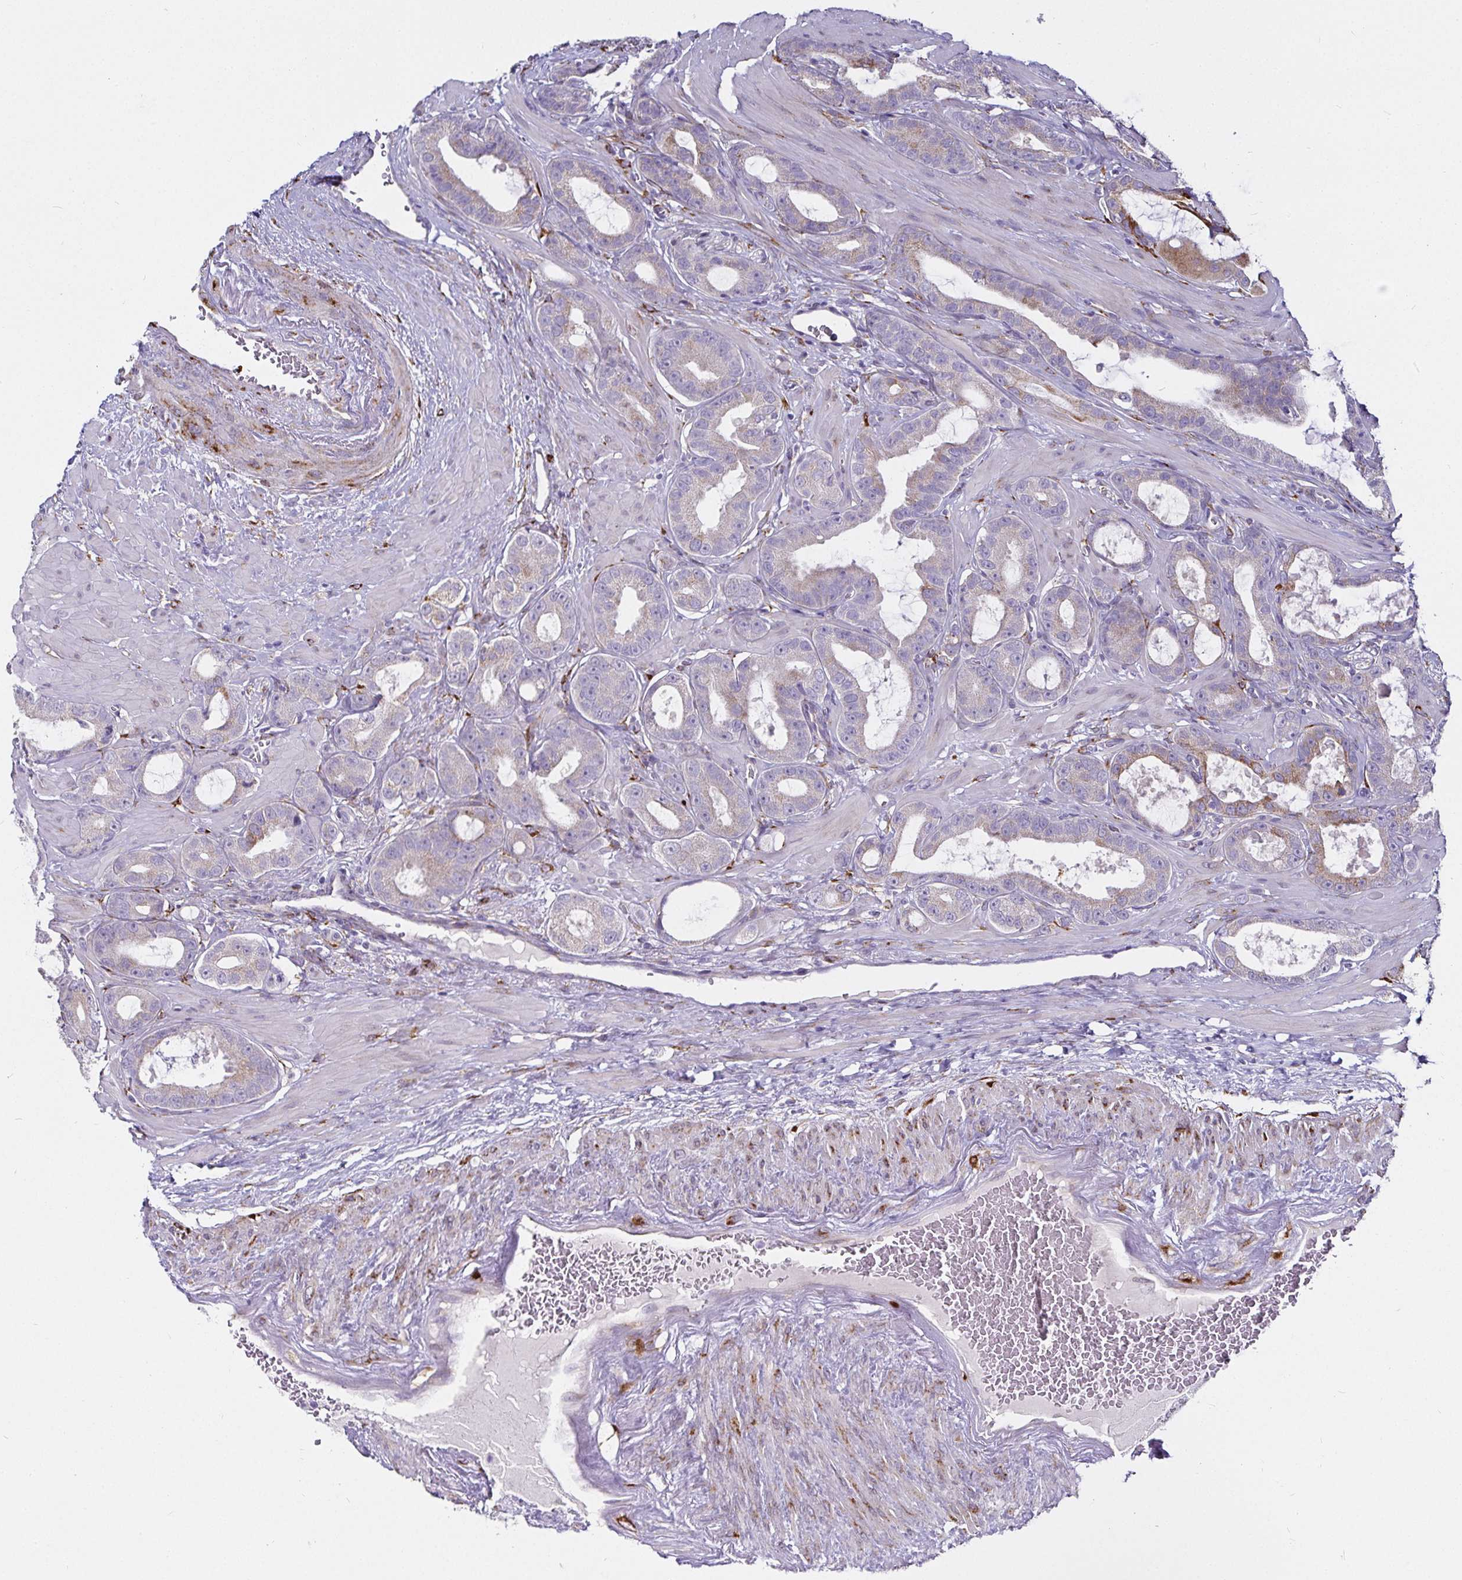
{"staining": {"intensity": "negative", "quantity": "none", "location": "none"}, "tissue": "prostate cancer", "cell_type": "Tumor cells", "image_type": "cancer", "snomed": [{"axis": "morphology", "description": "Adenocarcinoma, High grade"}, {"axis": "topography", "description": "Prostate"}], "caption": "The immunohistochemistry histopathology image has no significant expression in tumor cells of prostate high-grade adenocarcinoma tissue.", "gene": "P4HA2", "patient": {"sex": "male", "age": 65}}